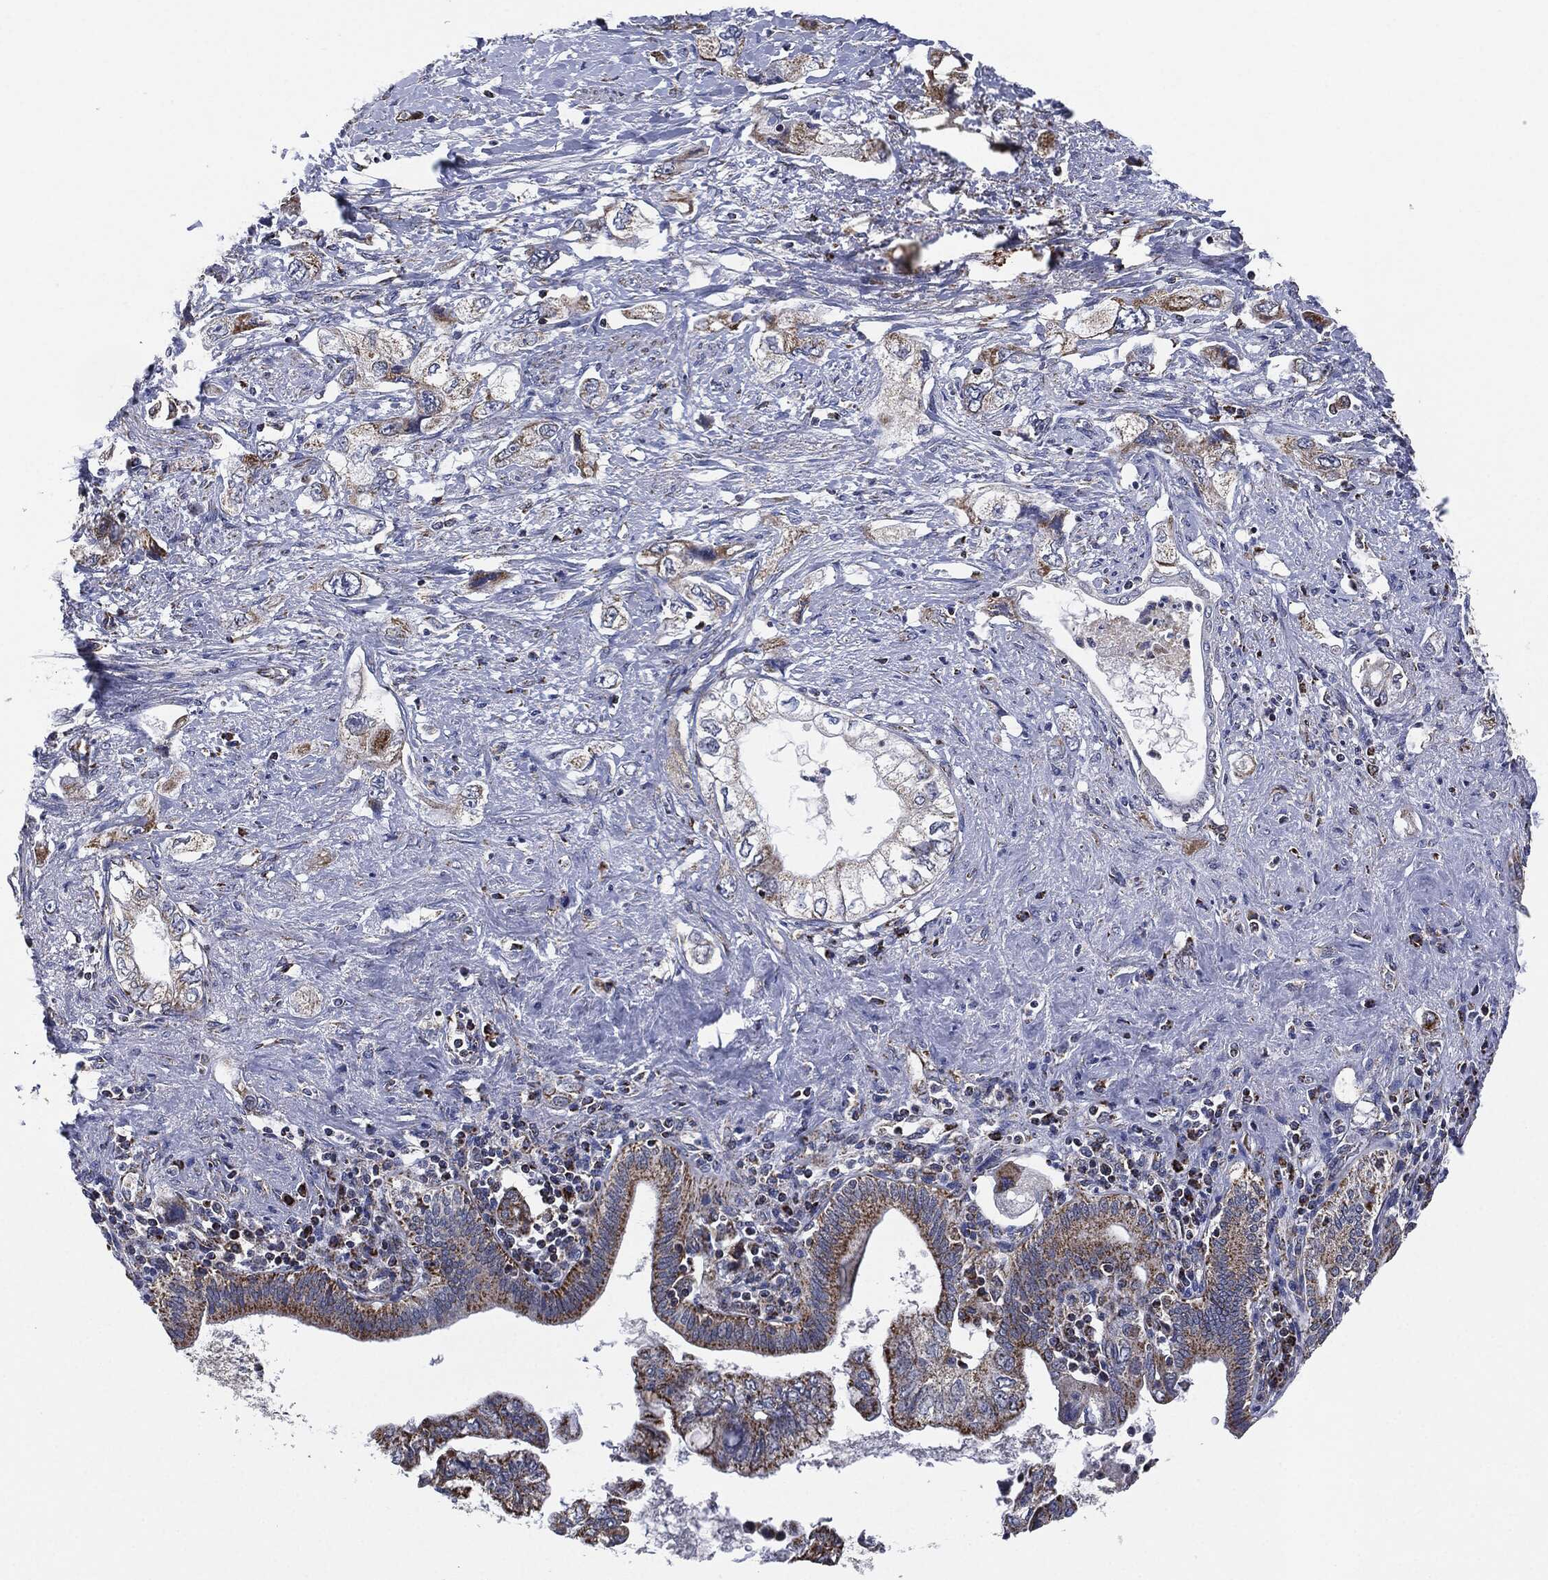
{"staining": {"intensity": "moderate", "quantity": "25%-75%", "location": "cytoplasmic/membranous"}, "tissue": "pancreatic cancer", "cell_type": "Tumor cells", "image_type": "cancer", "snomed": [{"axis": "morphology", "description": "Adenocarcinoma, NOS"}, {"axis": "topography", "description": "Pancreas"}], "caption": "Moderate cytoplasmic/membranous positivity for a protein is identified in approximately 25%-75% of tumor cells of pancreatic adenocarcinoma using immunohistochemistry (IHC).", "gene": "NDUFV2", "patient": {"sex": "female", "age": 73}}